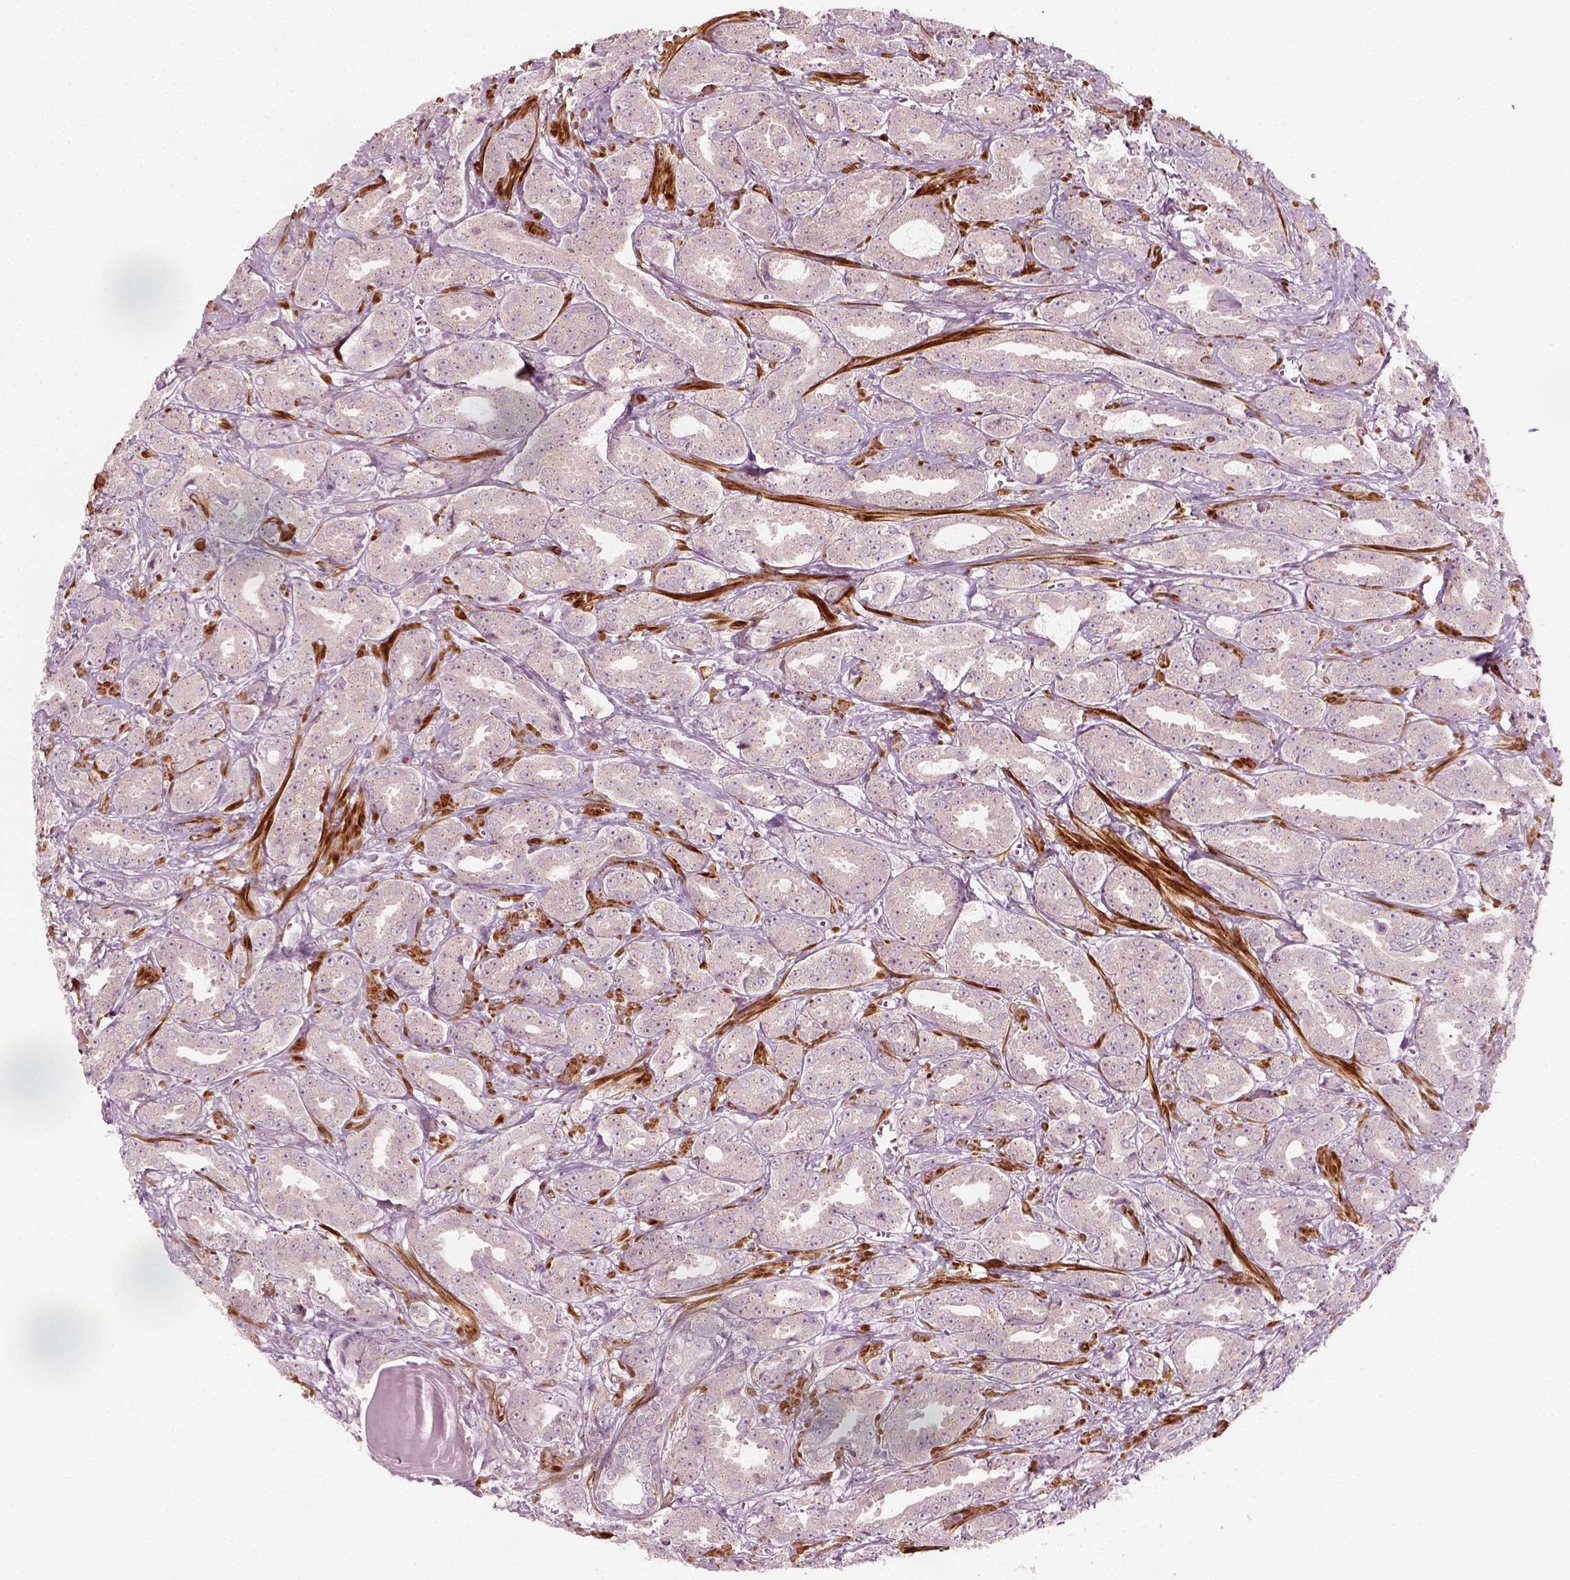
{"staining": {"intensity": "negative", "quantity": "none", "location": "none"}, "tissue": "prostate cancer", "cell_type": "Tumor cells", "image_type": "cancer", "snomed": [{"axis": "morphology", "description": "Adenocarcinoma, High grade"}, {"axis": "topography", "description": "Prostate"}], "caption": "Immunohistochemical staining of human prostate cancer shows no significant staining in tumor cells.", "gene": "MLIP", "patient": {"sex": "male", "age": 64}}